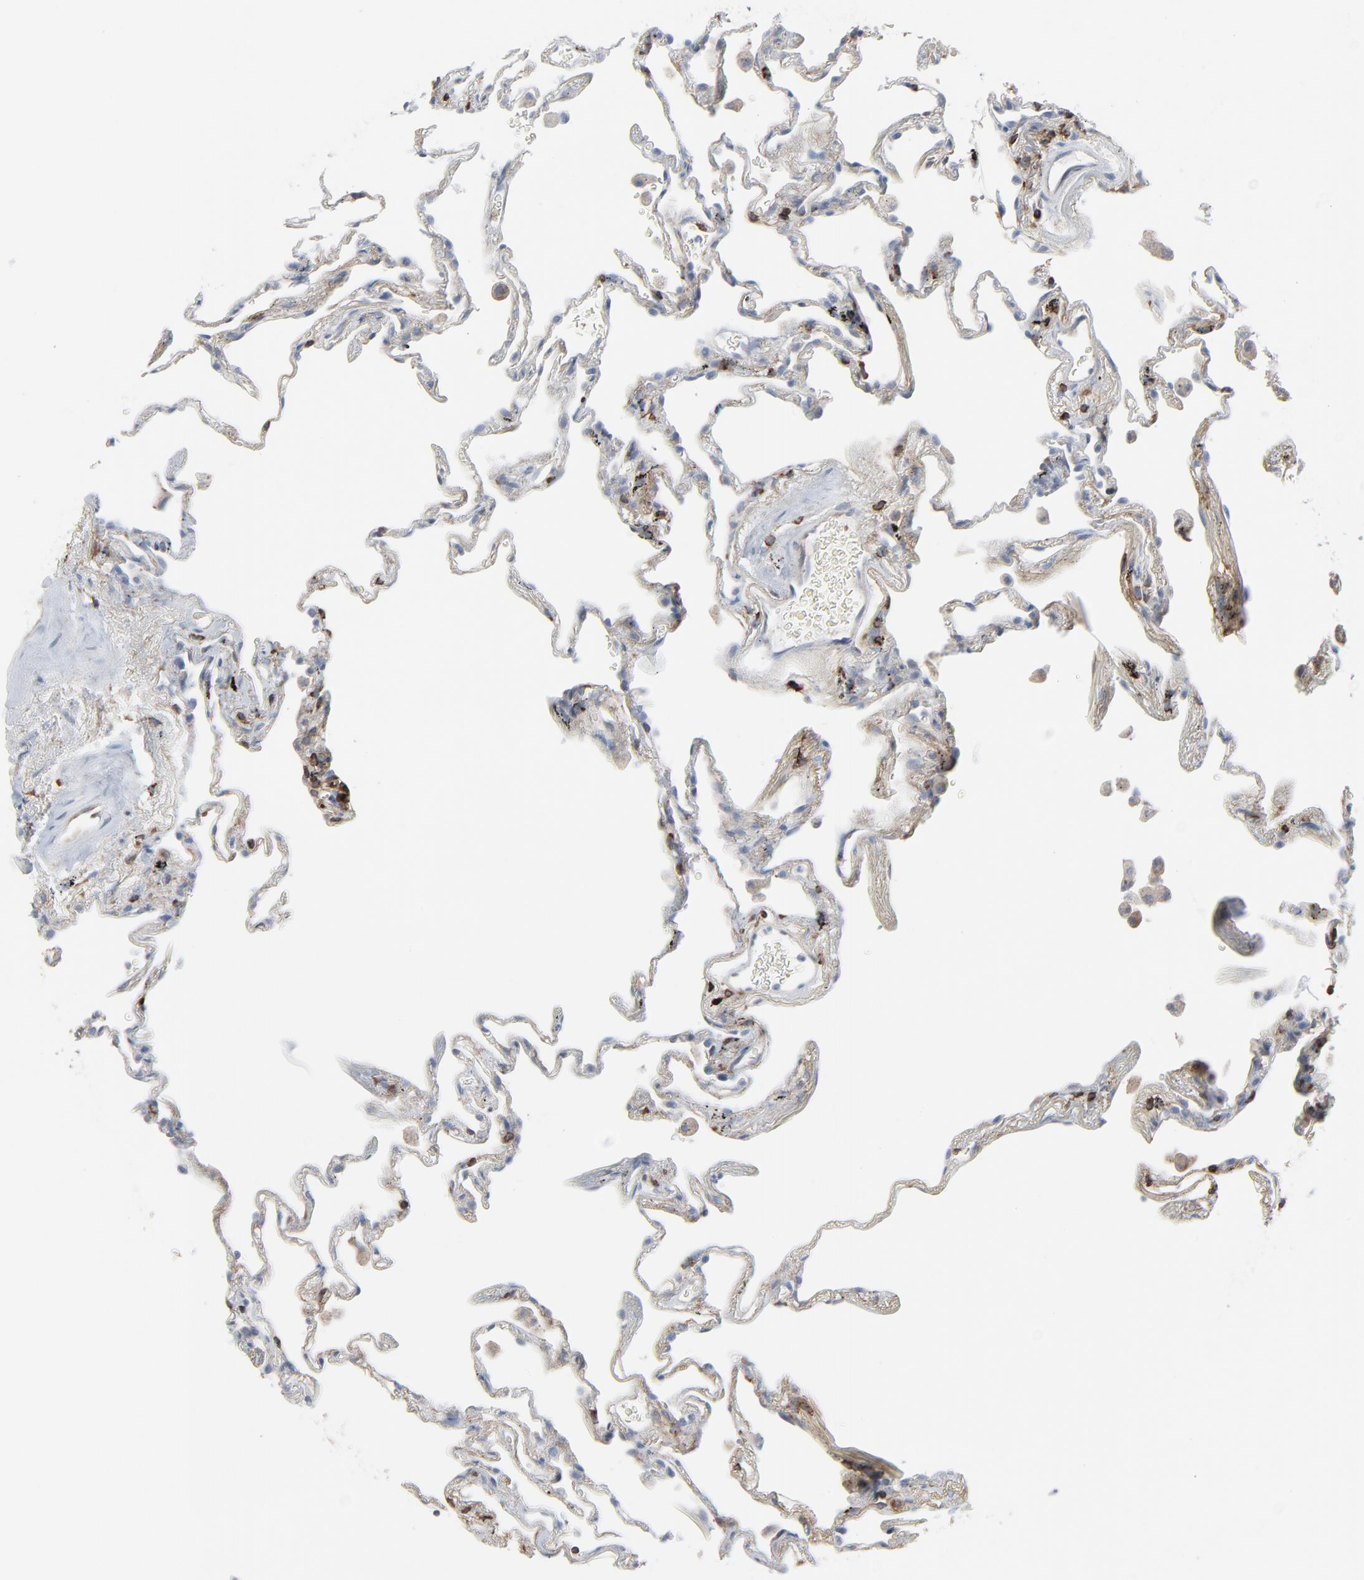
{"staining": {"intensity": "negative", "quantity": "none", "location": "none"}, "tissue": "lung", "cell_type": "Alveolar cells", "image_type": "normal", "snomed": [{"axis": "morphology", "description": "Normal tissue, NOS"}, {"axis": "morphology", "description": "Inflammation, NOS"}, {"axis": "topography", "description": "Lung"}], "caption": "Immunohistochemistry of normal human lung demonstrates no staining in alveolar cells.", "gene": "OPTN", "patient": {"sex": "male", "age": 69}}